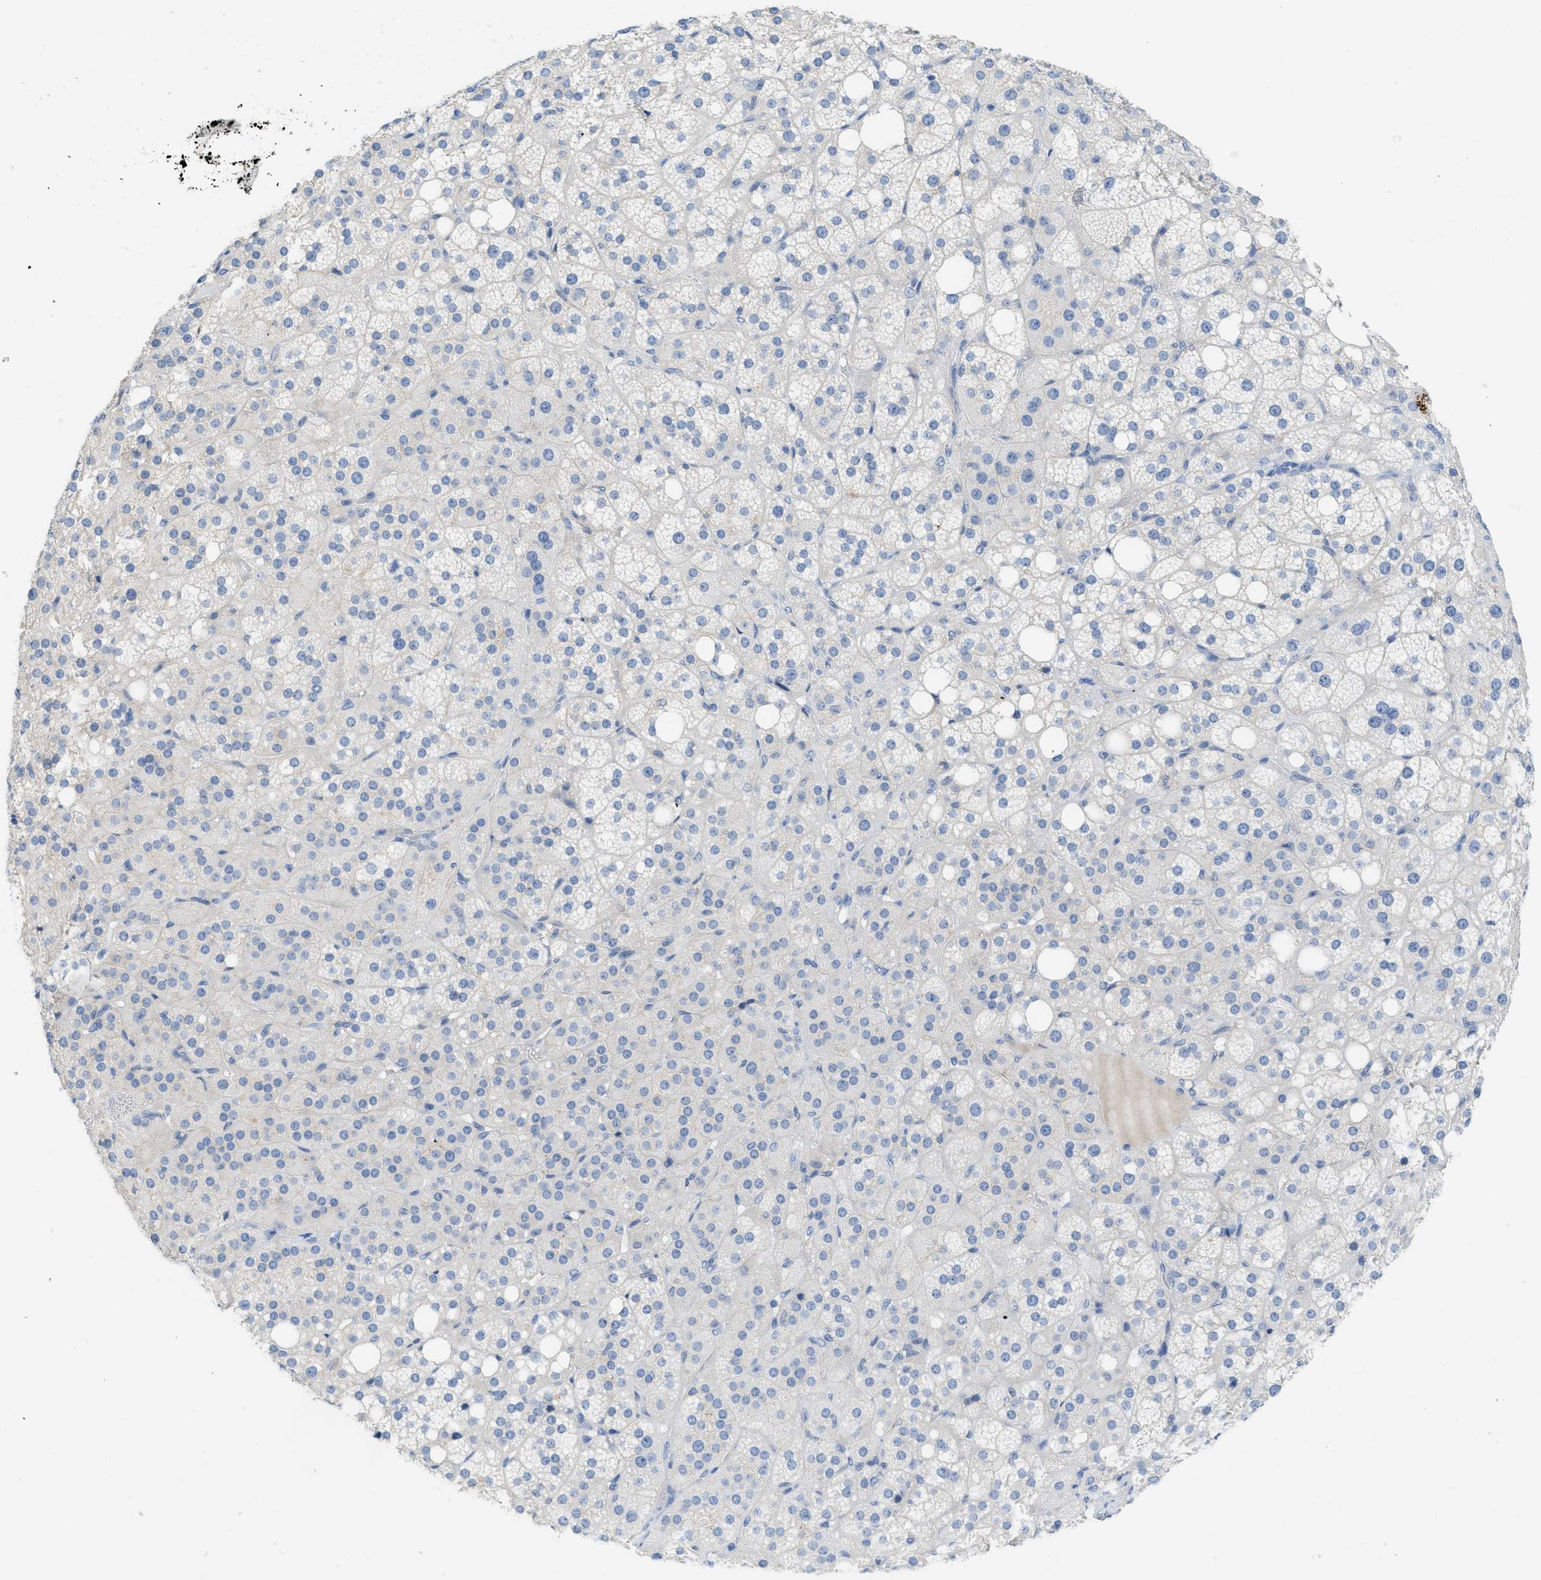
{"staining": {"intensity": "negative", "quantity": "none", "location": "none"}, "tissue": "adrenal gland", "cell_type": "Glandular cells", "image_type": "normal", "snomed": [{"axis": "morphology", "description": "Normal tissue, NOS"}, {"axis": "topography", "description": "Adrenal gland"}], "caption": "High magnification brightfield microscopy of benign adrenal gland stained with DAB (brown) and counterstained with hematoxylin (blue): glandular cells show no significant positivity. The staining was performed using DAB (3,3'-diaminobenzidine) to visualize the protein expression in brown, while the nuclei were stained in blue with hematoxylin (Magnification: 20x).", "gene": "CNNM4", "patient": {"sex": "female", "age": 59}}